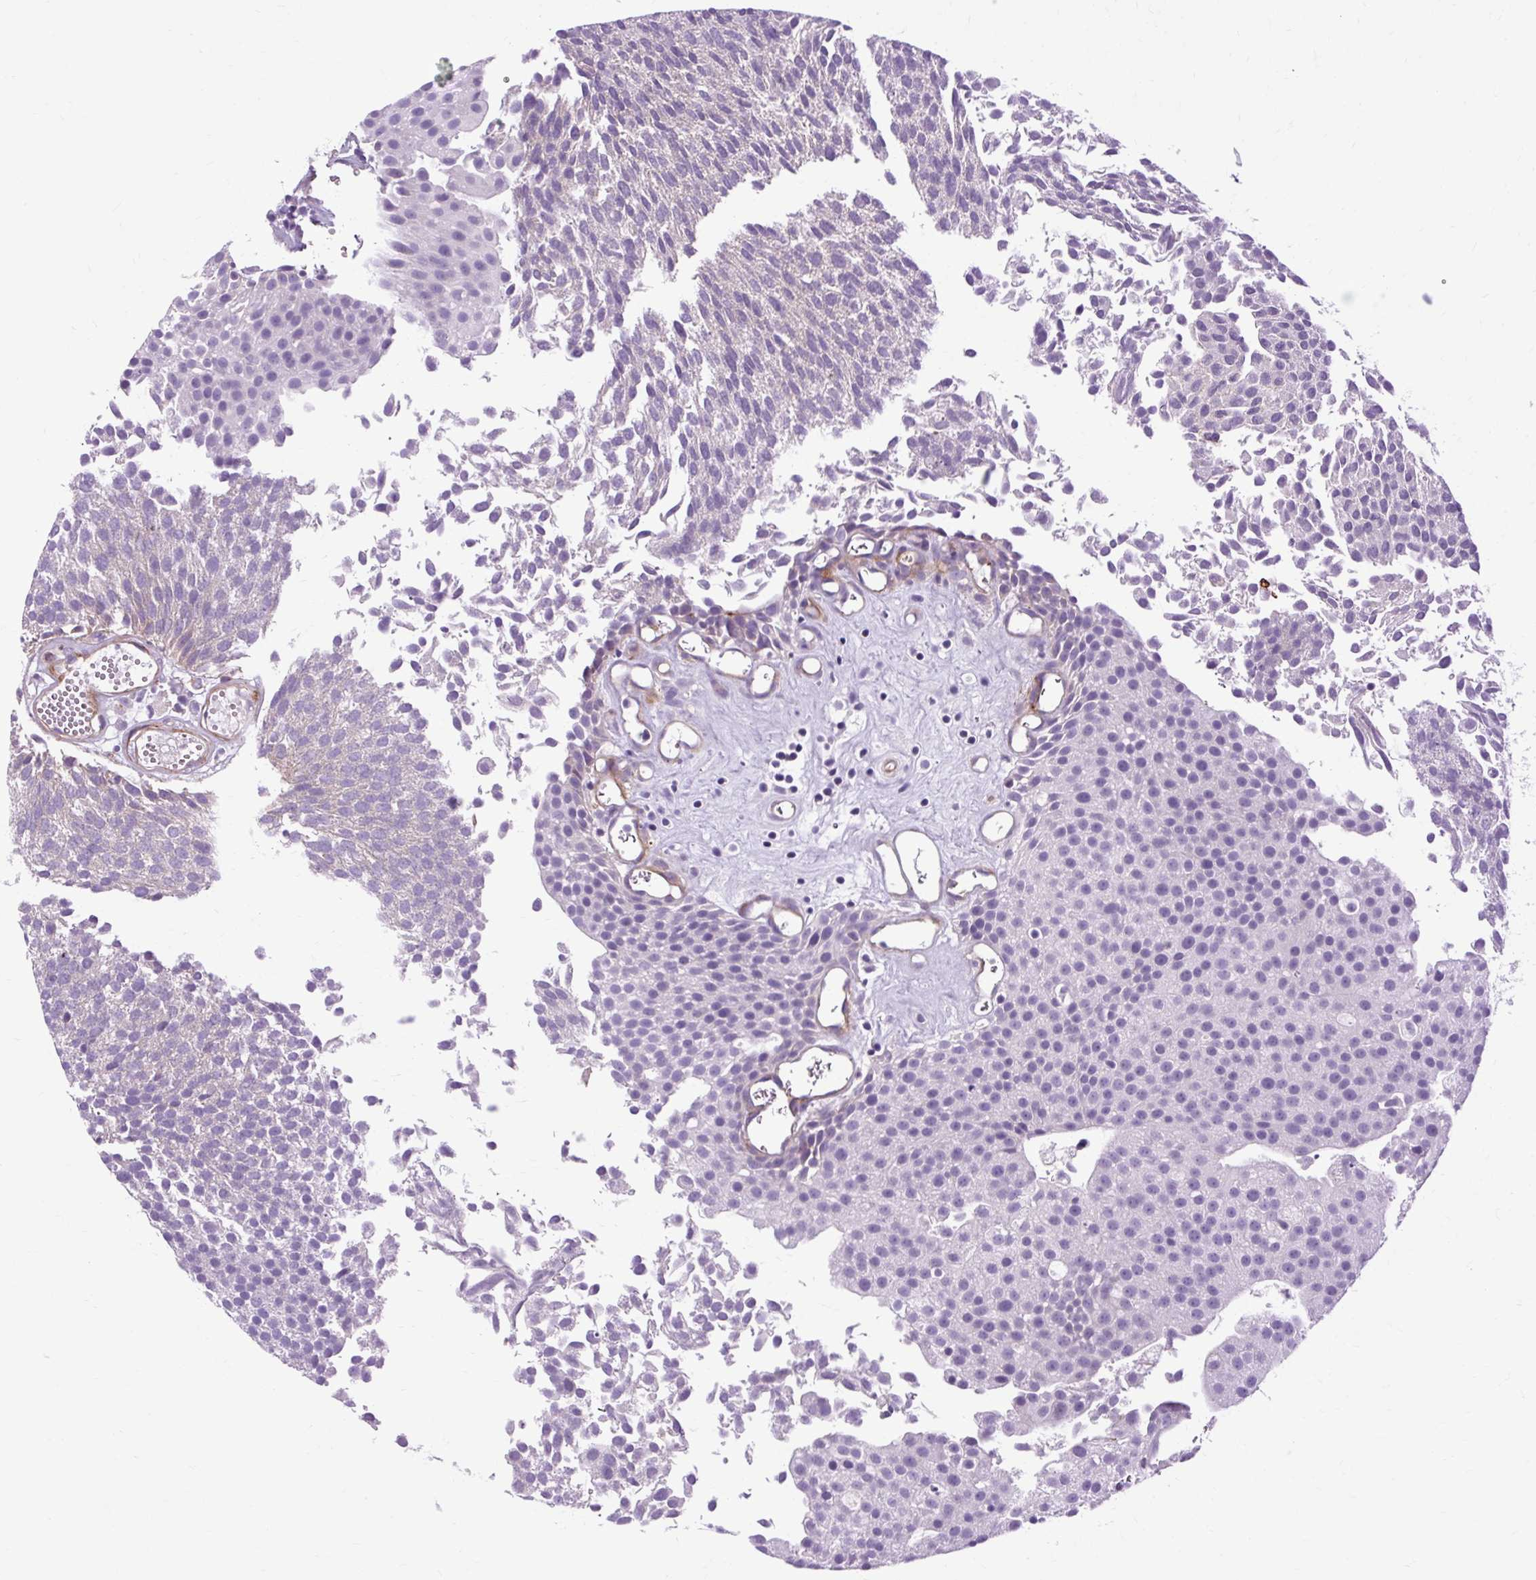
{"staining": {"intensity": "negative", "quantity": "none", "location": "none"}, "tissue": "urothelial cancer", "cell_type": "Tumor cells", "image_type": "cancer", "snomed": [{"axis": "morphology", "description": "Urothelial carcinoma, Low grade"}, {"axis": "topography", "description": "Urinary bladder"}], "caption": "A histopathology image of urothelial cancer stained for a protein demonstrates no brown staining in tumor cells. (DAB (3,3'-diaminobenzidine) IHC visualized using brightfield microscopy, high magnification).", "gene": "OOEP", "patient": {"sex": "female", "age": 79}}